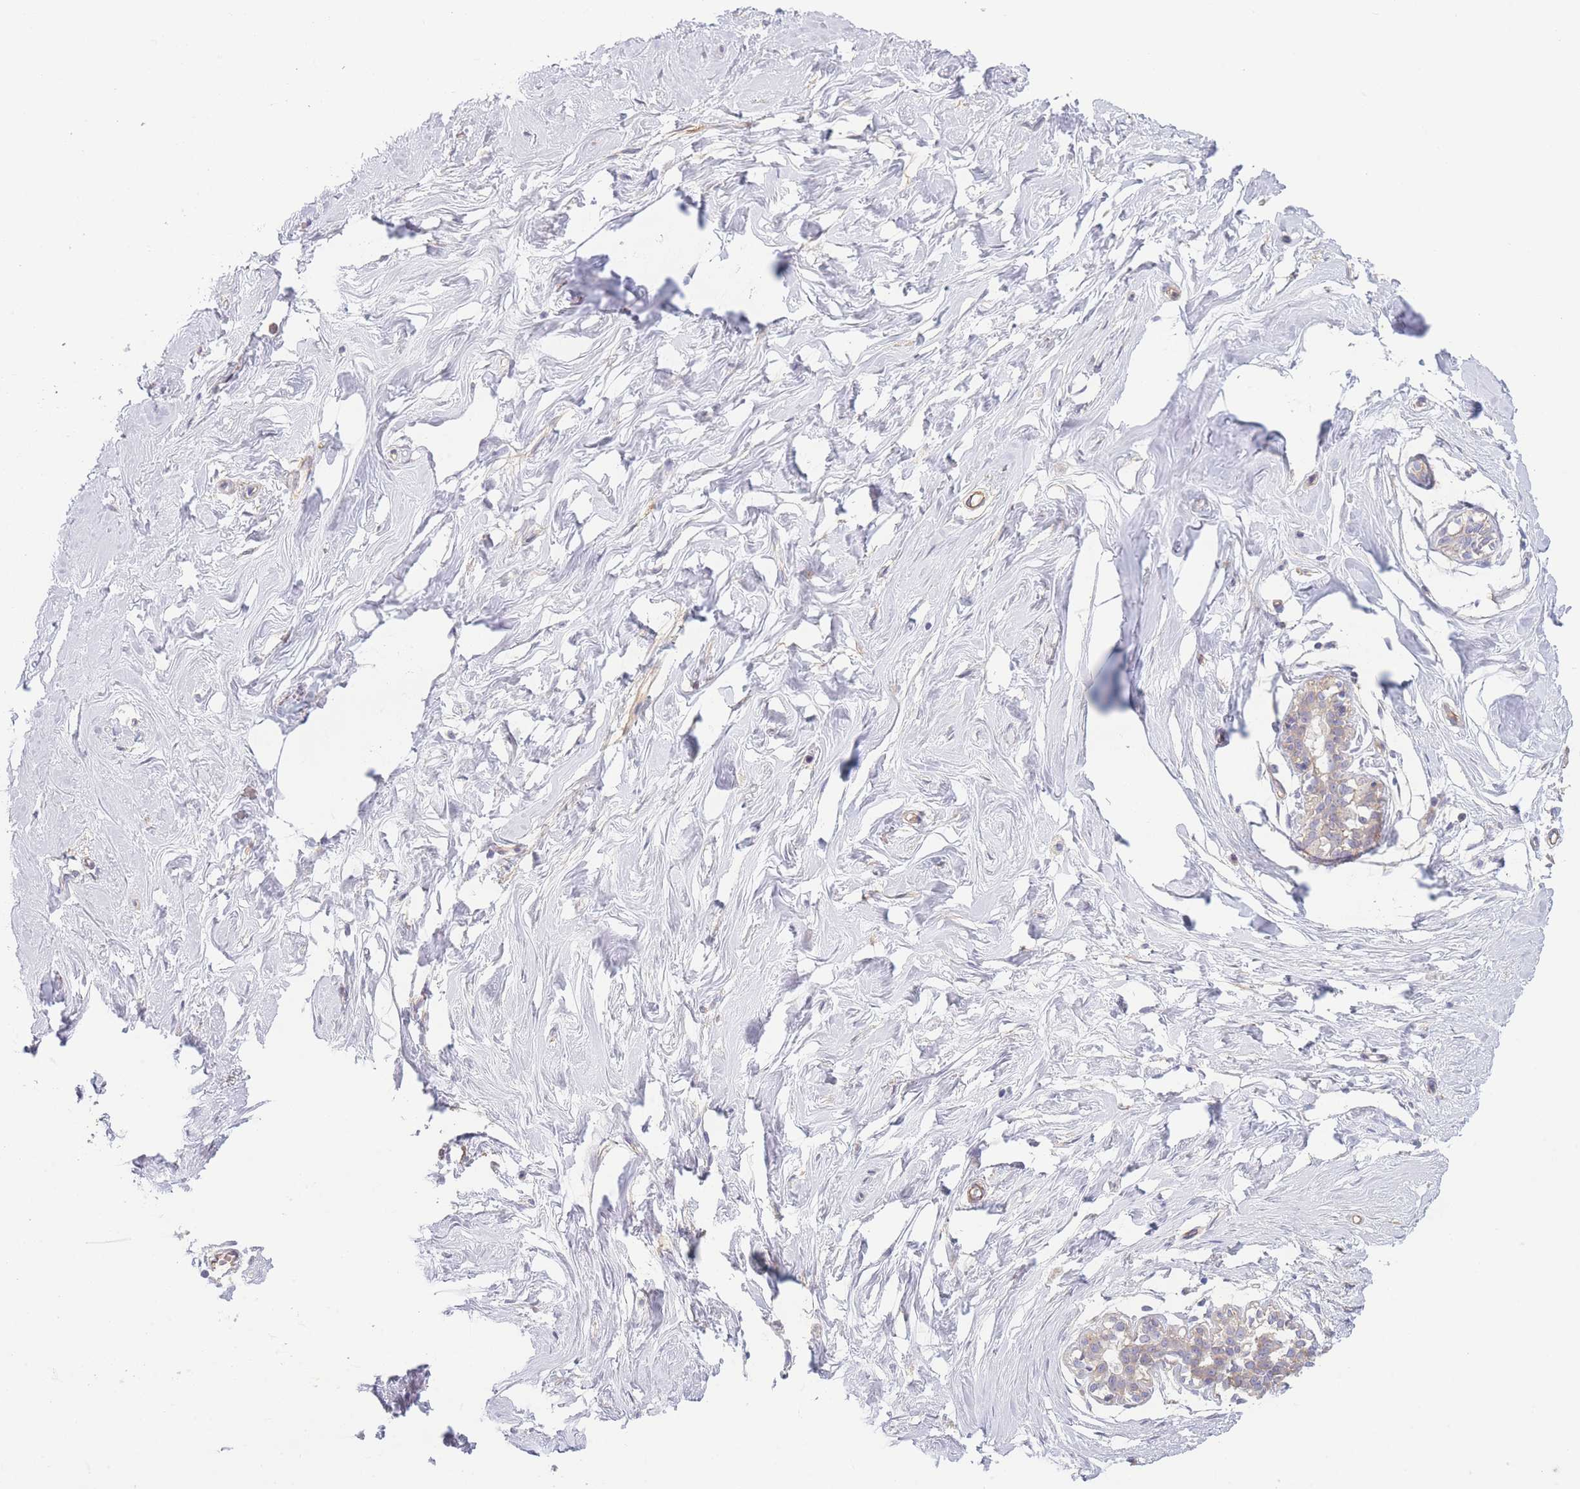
{"staining": {"intensity": "negative", "quantity": "none", "location": "none"}, "tissue": "breast", "cell_type": "Adipocytes", "image_type": "normal", "snomed": [{"axis": "morphology", "description": "Normal tissue, NOS"}, {"axis": "morphology", "description": "Adenoma, NOS"}, {"axis": "topography", "description": "Breast"}], "caption": "A histopathology image of breast stained for a protein shows no brown staining in adipocytes.", "gene": "WDR93", "patient": {"sex": "female", "age": 23}}